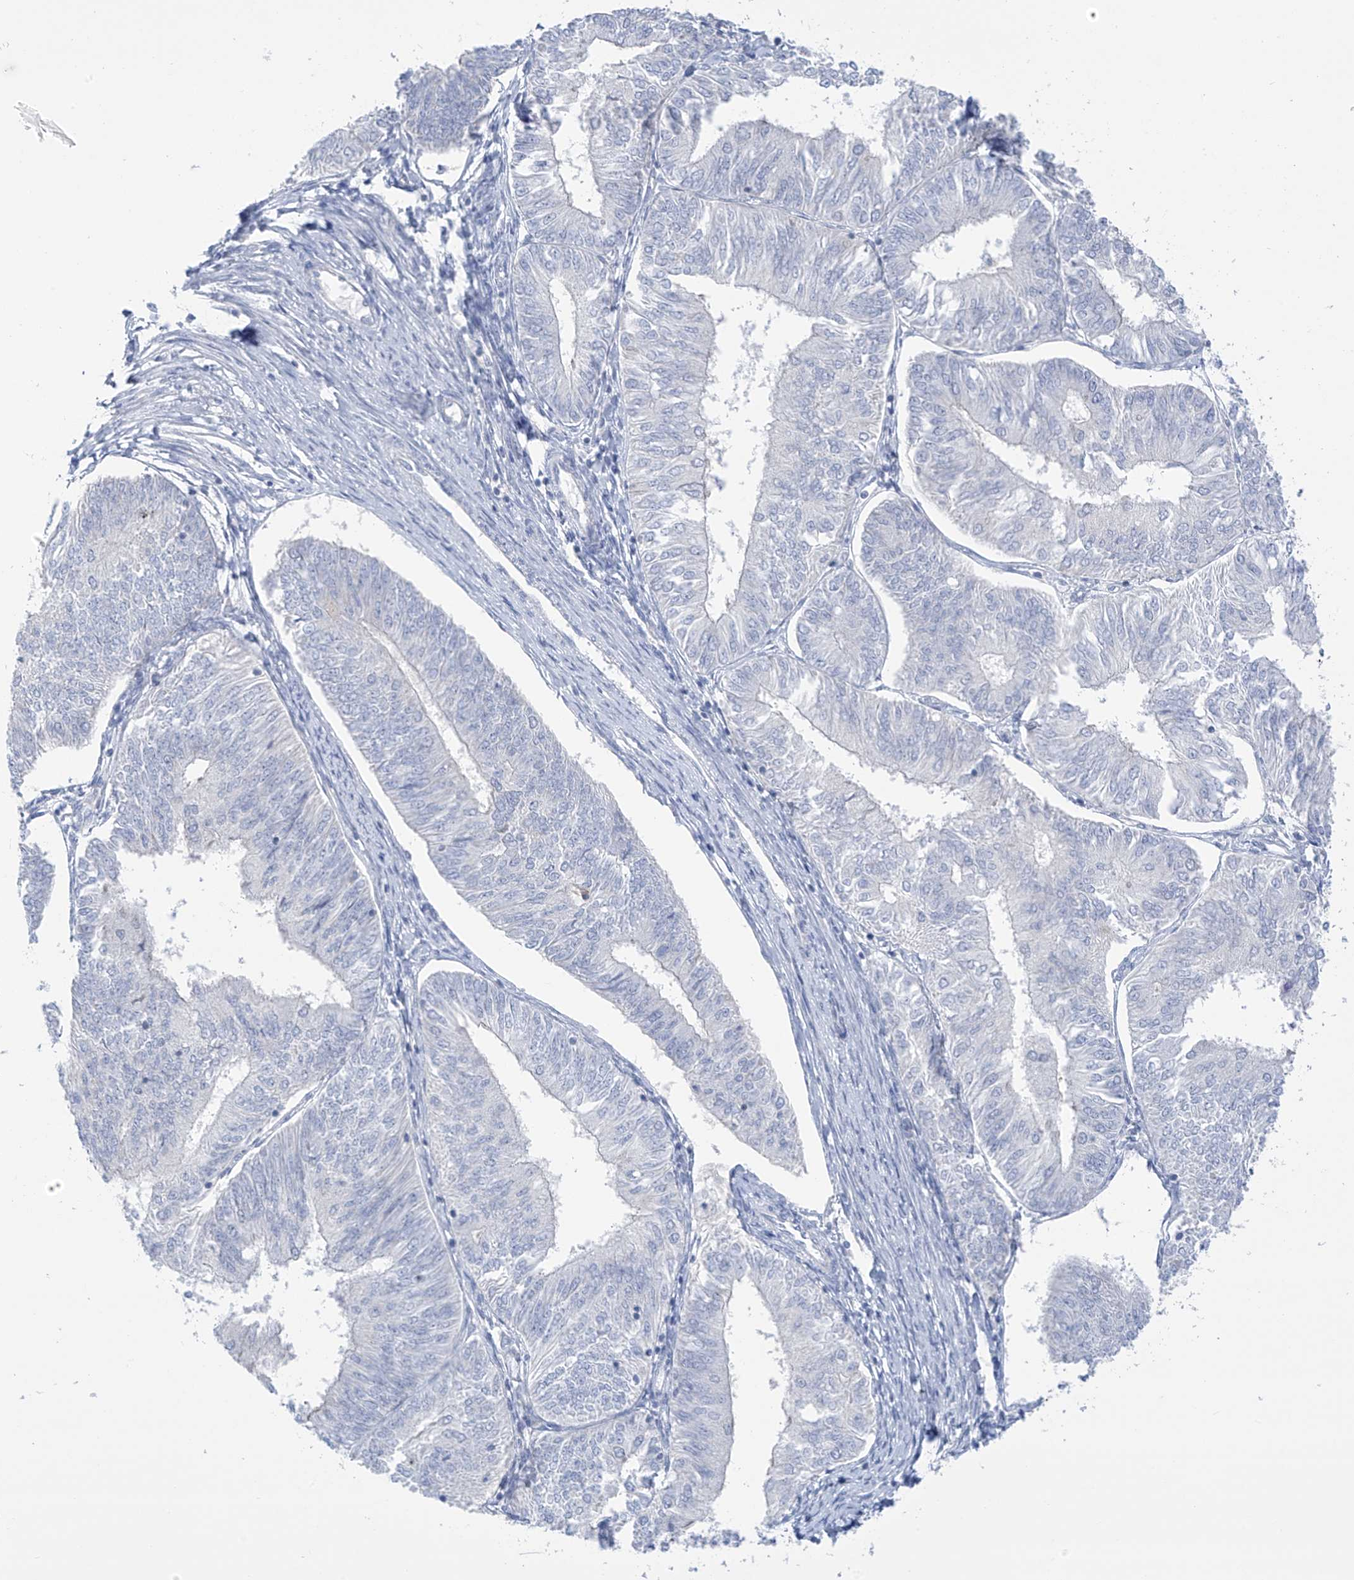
{"staining": {"intensity": "negative", "quantity": "none", "location": "none"}, "tissue": "endometrial cancer", "cell_type": "Tumor cells", "image_type": "cancer", "snomed": [{"axis": "morphology", "description": "Adenocarcinoma, NOS"}, {"axis": "topography", "description": "Endometrium"}], "caption": "IHC of human endometrial adenocarcinoma displays no positivity in tumor cells.", "gene": "SLC6A12", "patient": {"sex": "female", "age": 58}}